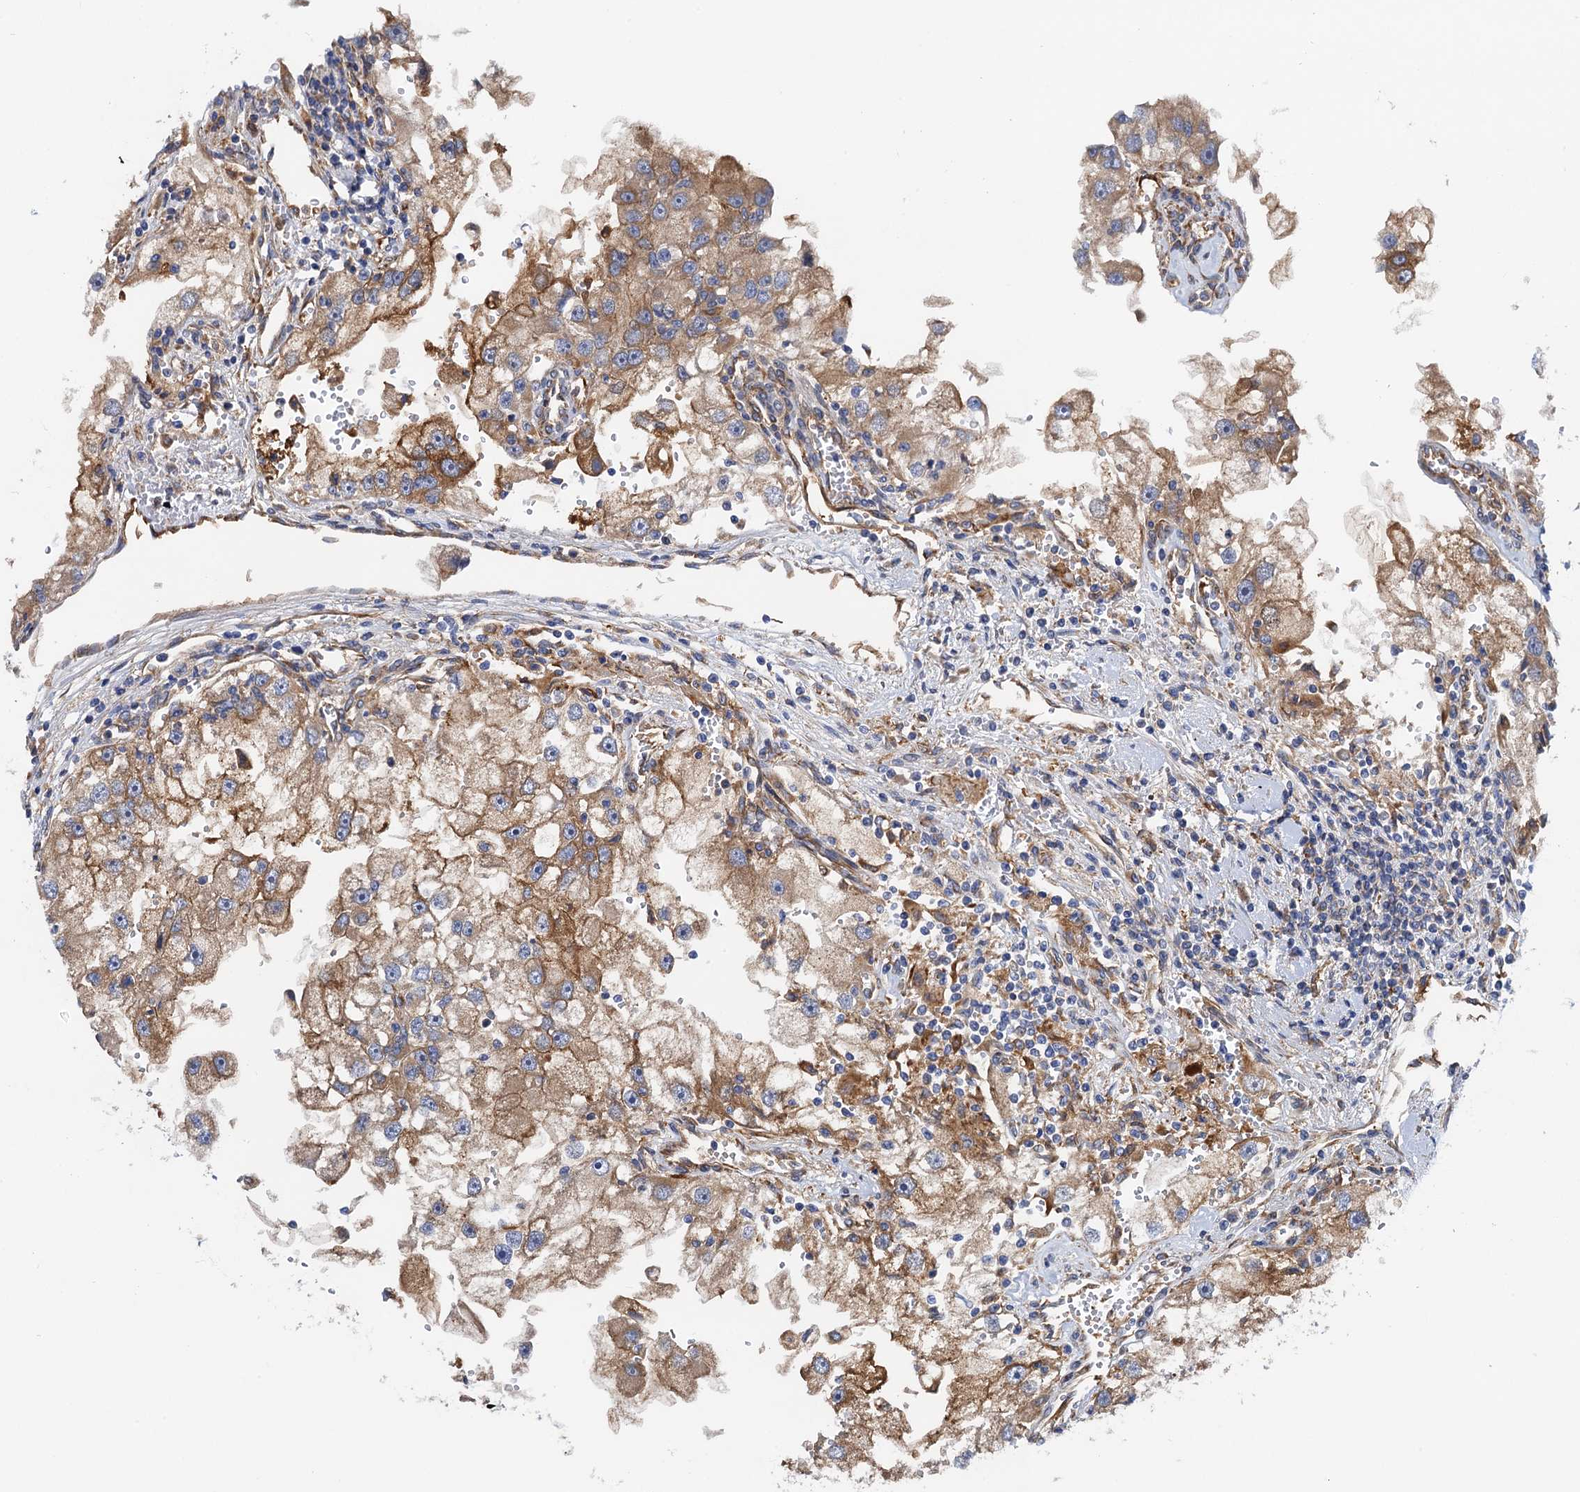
{"staining": {"intensity": "moderate", "quantity": ">75%", "location": "cytoplasmic/membranous"}, "tissue": "renal cancer", "cell_type": "Tumor cells", "image_type": "cancer", "snomed": [{"axis": "morphology", "description": "Adenocarcinoma, NOS"}, {"axis": "topography", "description": "Kidney"}], "caption": "Moderate cytoplasmic/membranous positivity for a protein is seen in approximately >75% of tumor cells of adenocarcinoma (renal) using immunohistochemistry (IHC).", "gene": "MRPL48", "patient": {"sex": "male", "age": 63}}